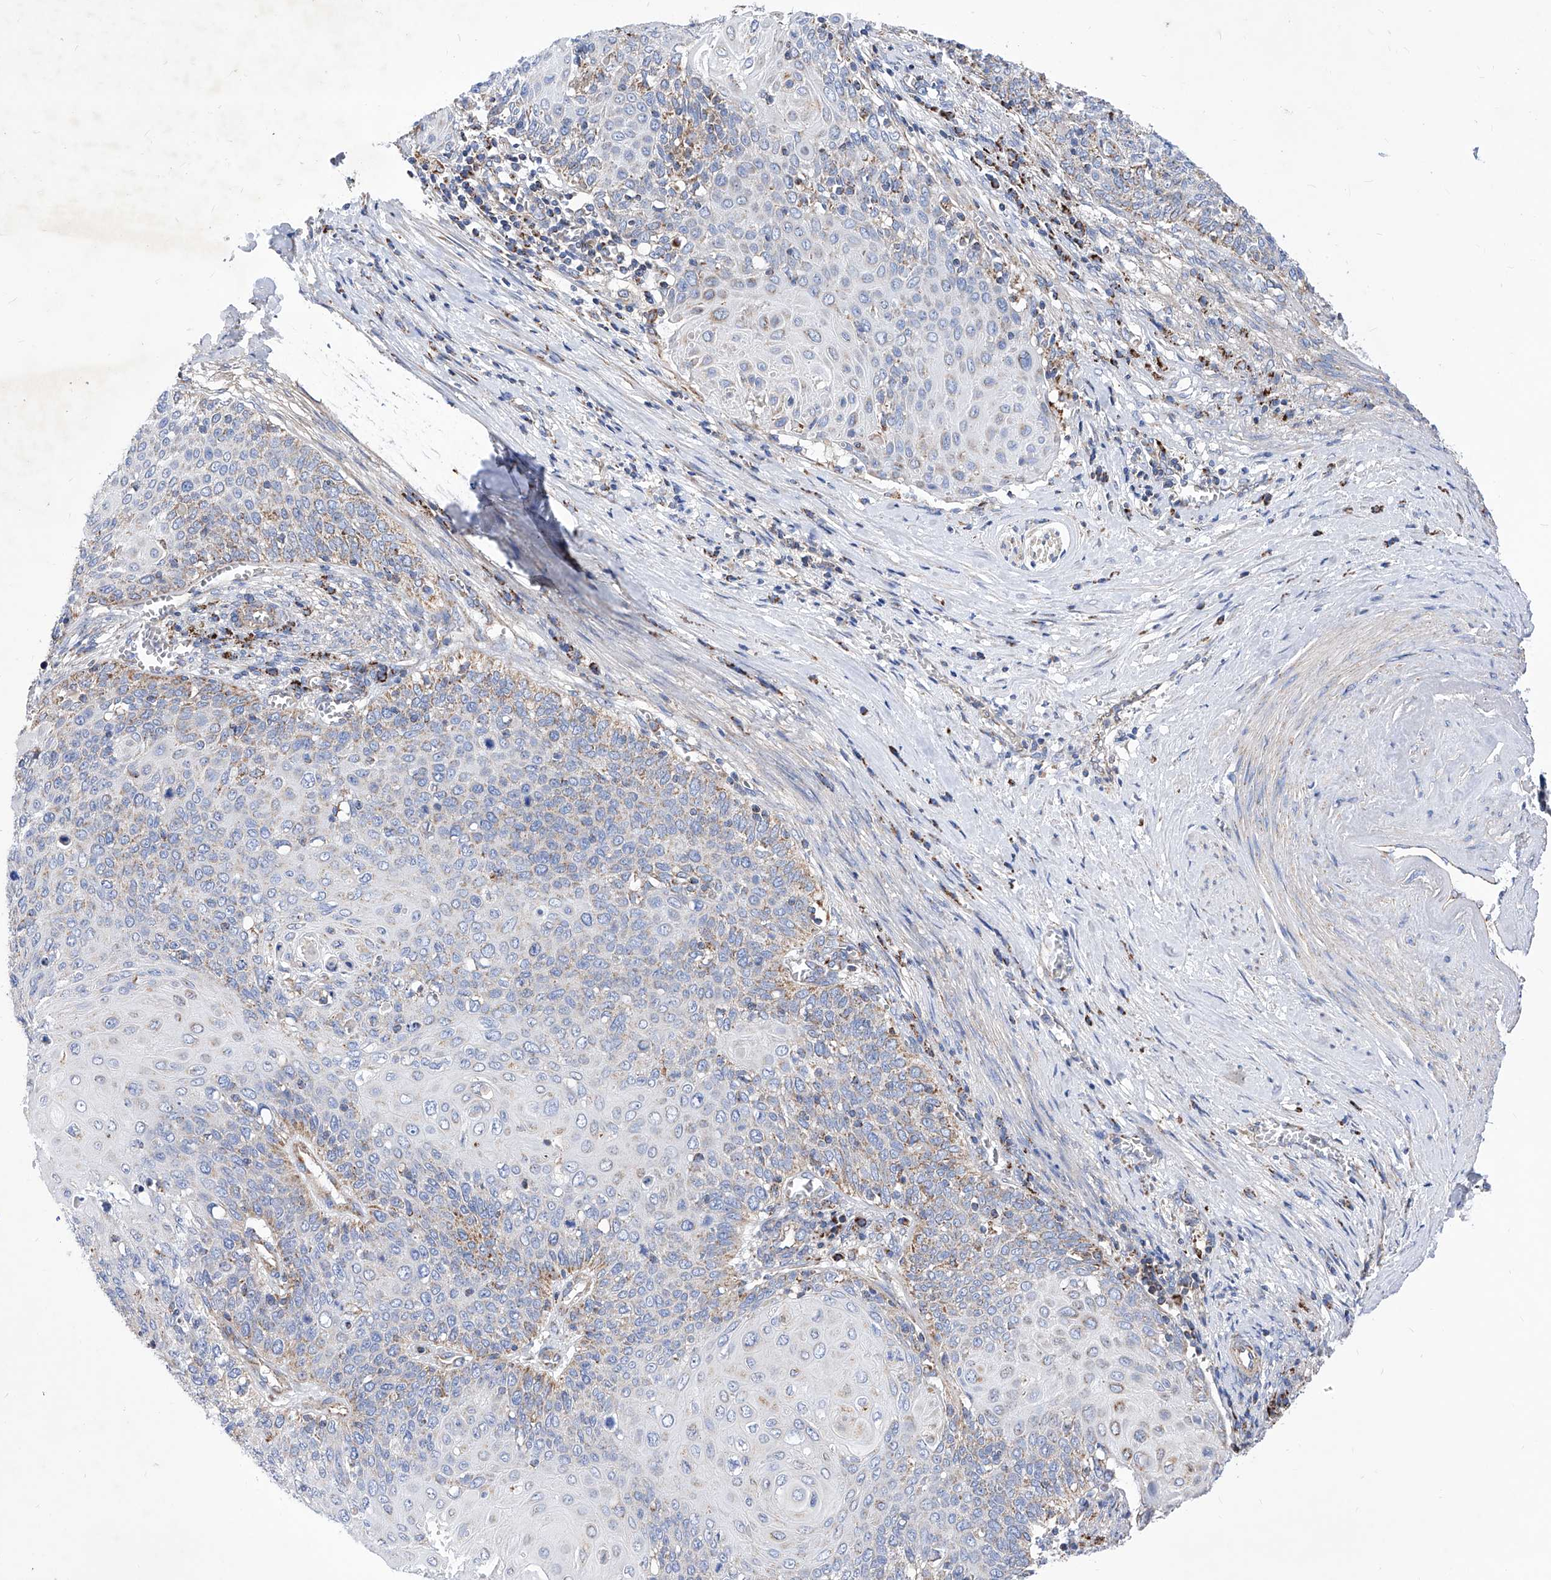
{"staining": {"intensity": "weak", "quantity": "25%-75%", "location": "cytoplasmic/membranous"}, "tissue": "cervical cancer", "cell_type": "Tumor cells", "image_type": "cancer", "snomed": [{"axis": "morphology", "description": "Squamous cell carcinoma, NOS"}, {"axis": "topography", "description": "Cervix"}], "caption": "IHC (DAB (3,3'-diaminobenzidine)) staining of squamous cell carcinoma (cervical) reveals weak cytoplasmic/membranous protein positivity in about 25%-75% of tumor cells.", "gene": "HRNR", "patient": {"sex": "female", "age": 39}}